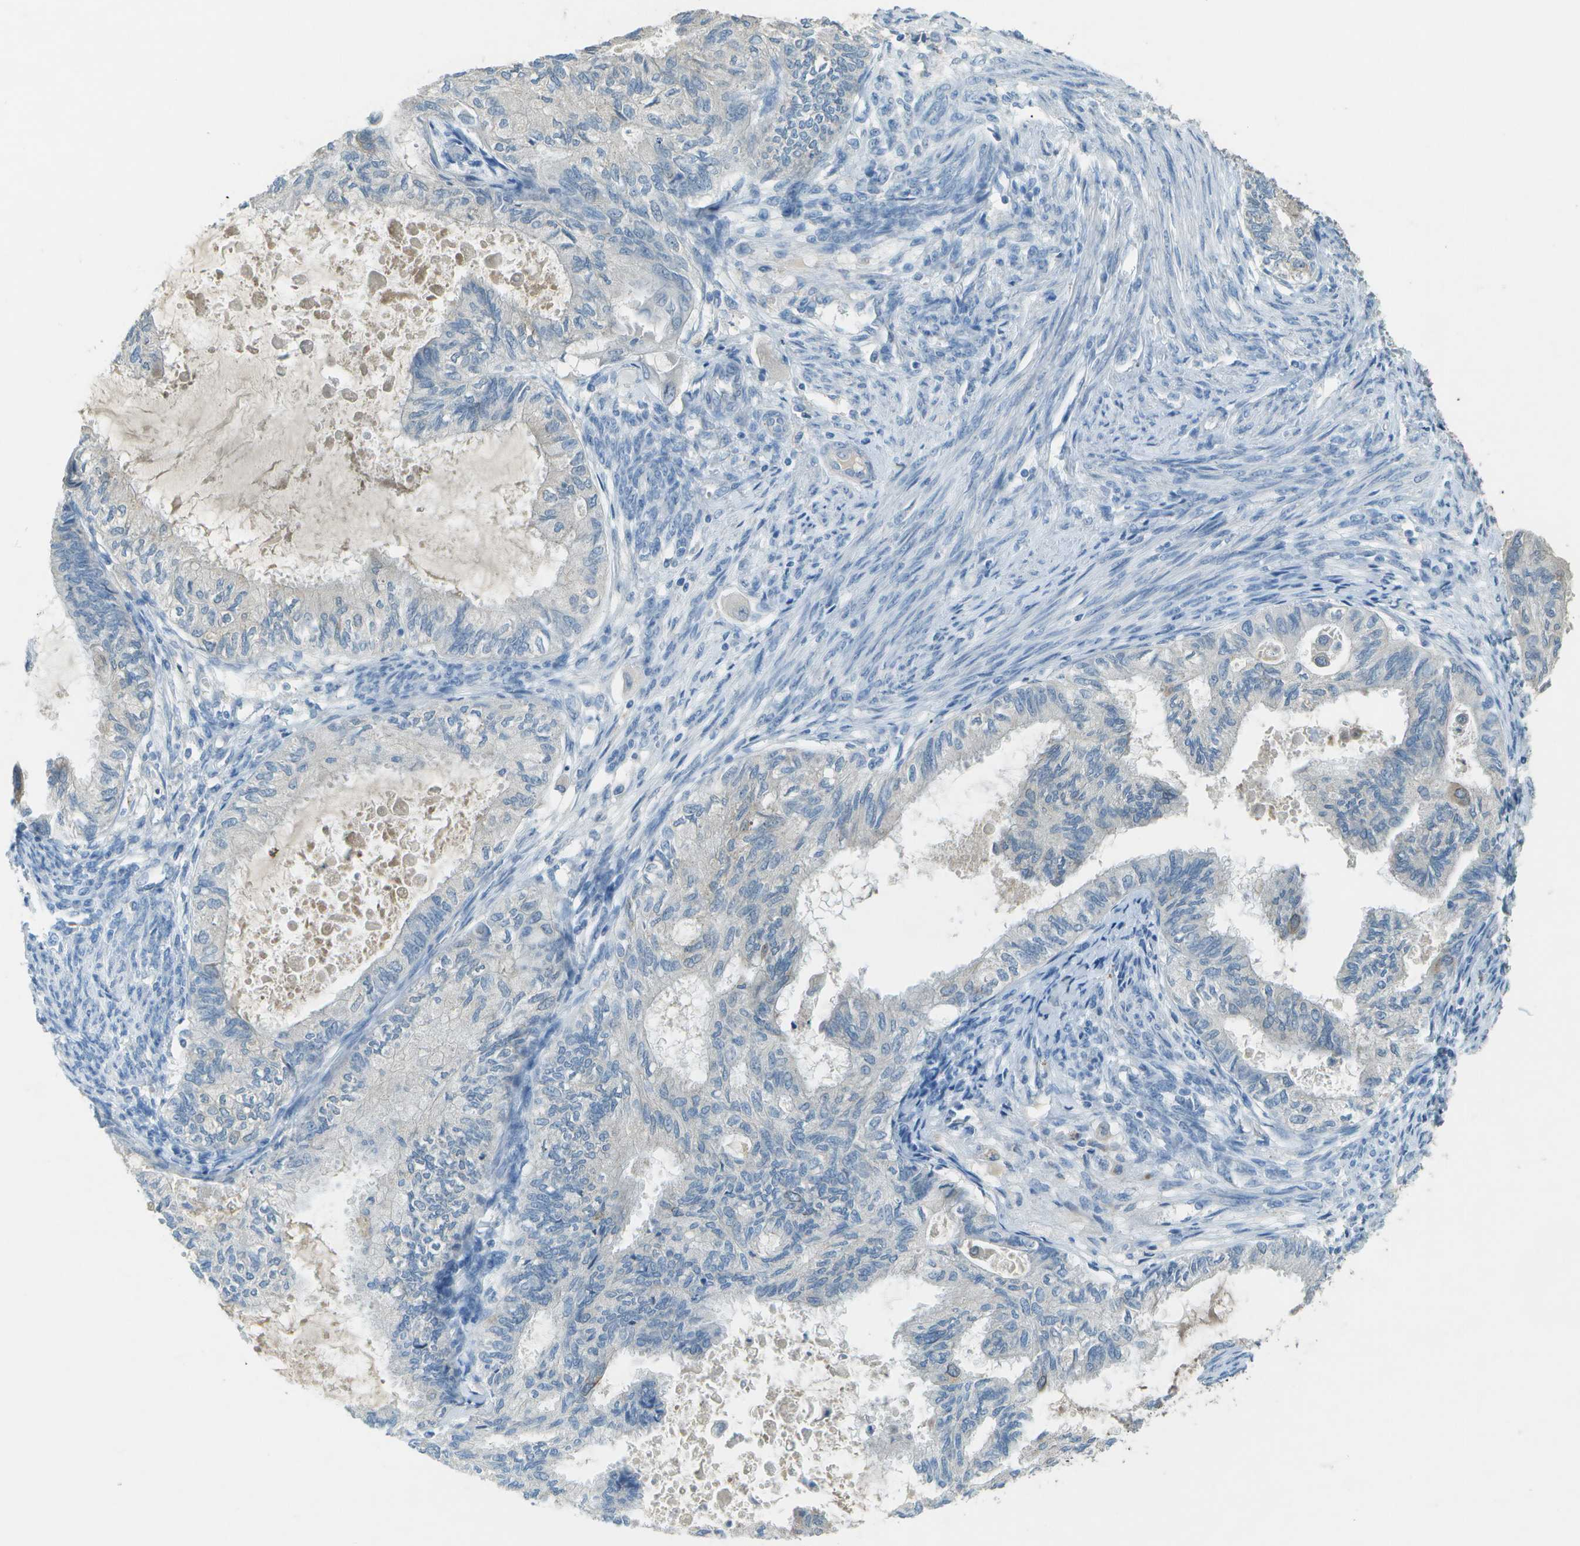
{"staining": {"intensity": "negative", "quantity": "none", "location": "none"}, "tissue": "cervical cancer", "cell_type": "Tumor cells", "image_type": "cancer", "snomed": [{"axis": "morphology", "description": "Normal tissue, NOS"}, {"axis": "morphology", "description": "Adenocarcinoma, NOS"}, {"axis": "topography", "description": "Cervix"}, {"axis": "topography", "description": "Endometrium"}], "caption": "The immunohistochemistry micrograph has no significant positivity in tumor cells of adenocarcinoma (cervical) tissue. The staining was performed using DAB to visualize the protein expression in brown, while the nuclei were stained in blue with hematoxylin (Magnification: 20x).", "gene": "LGI2", "patient": {"sex": "female", "age": 86}}